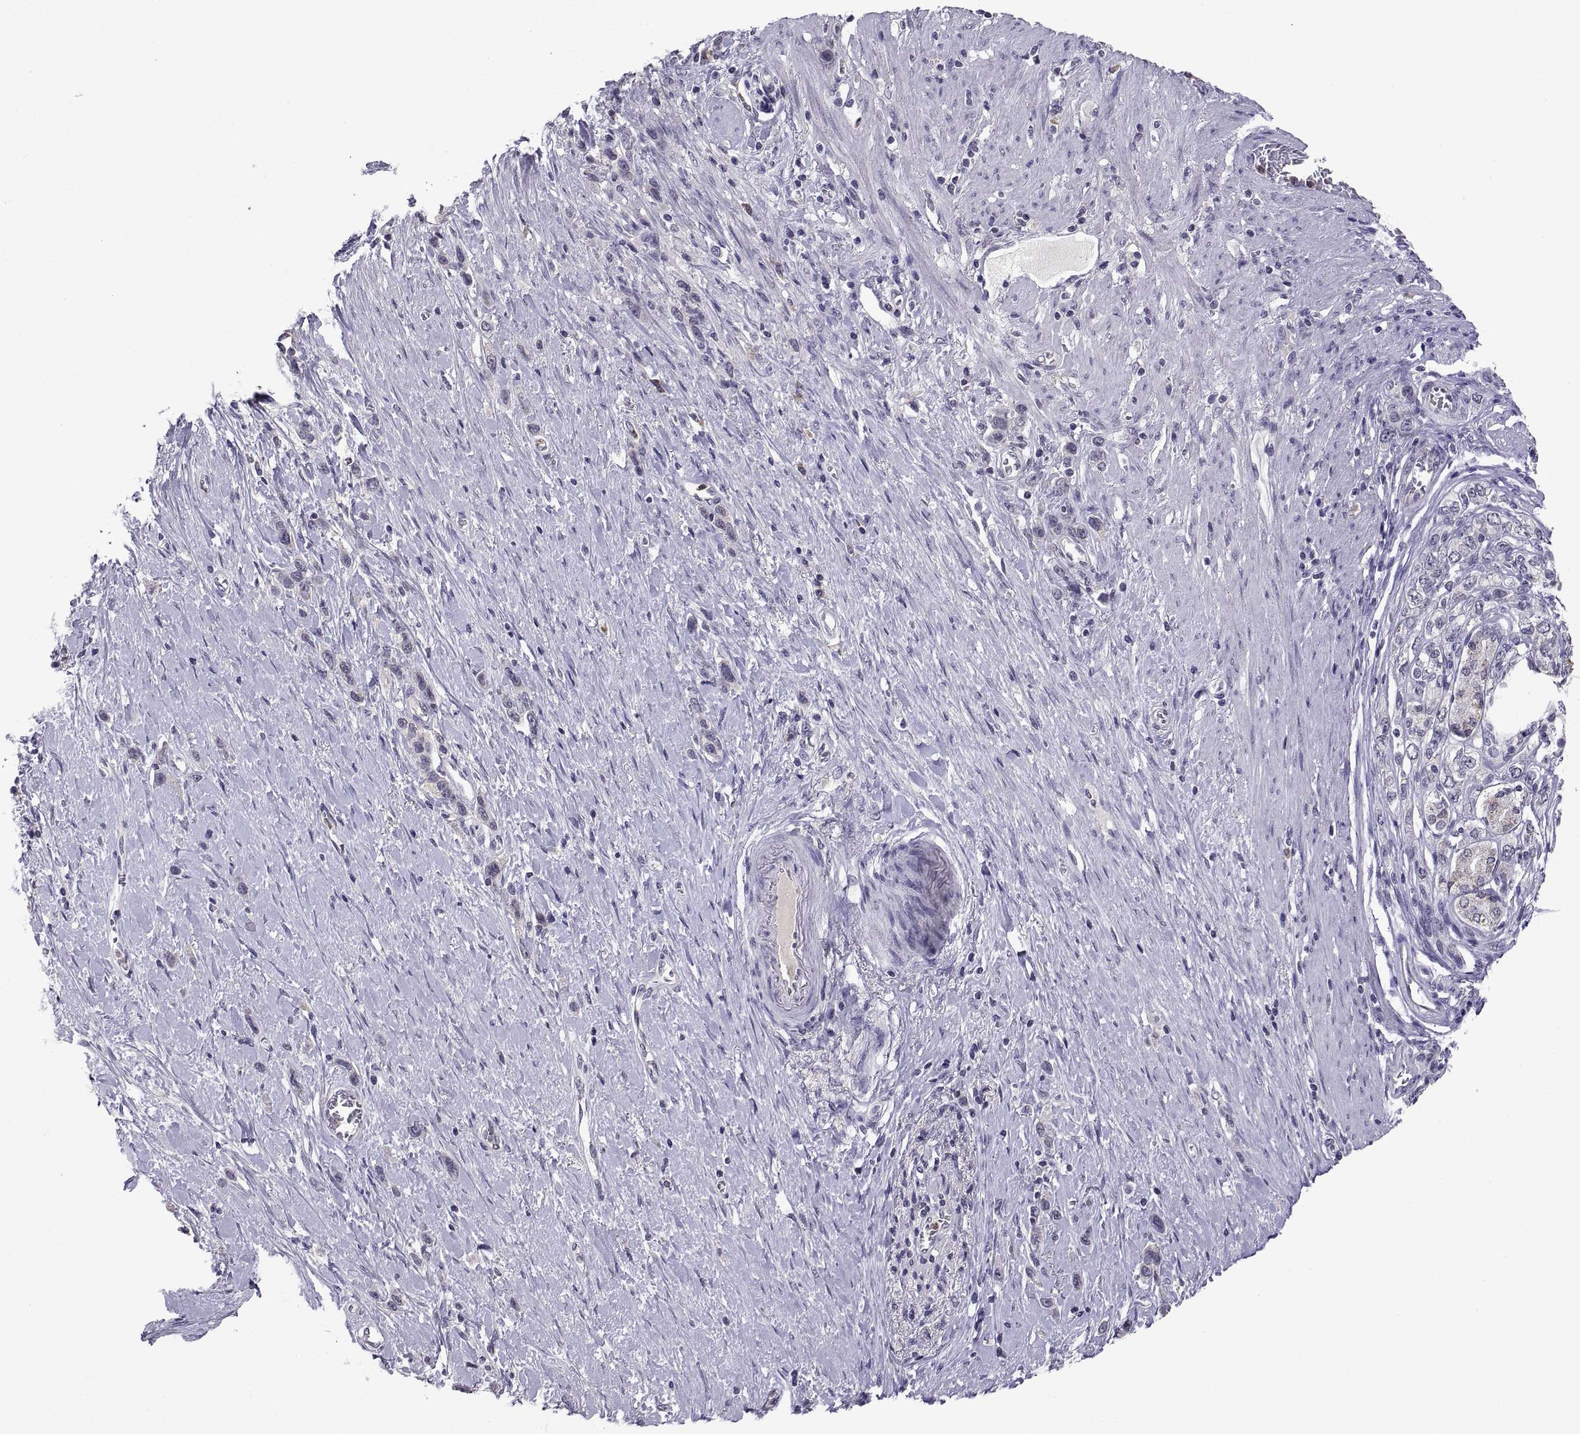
{"staining": {"intensity": "negative", "quantity": "none", "location": "none"}, "tissue": "stomach cancer", "cell_type": "Tumor cells", "image_type": "cancer", "snomed": [{"axis": "morphology", "description": "Normal tissue, NOS"}, {"axis": "morphology", "description": "Adenocarcinoma, NOS"}, {"axis": "morphology", "description": "Adenocarcinoma, High grade"}, {"axis": "topography", "description": "Stomach, upper"}, {"axis": "topography", "description": "Stomach"}], "caption": "Photomicrograph shows no protein staining in tumor cells of stomach cancer (high-grade adenocarcinoma) tissue. (DAB immunohistochemistry (IHC) visualized using brightfield microscopy, high magnification).", "gene": "PKP1", "patient": {"sex": "female", "age": 65}}